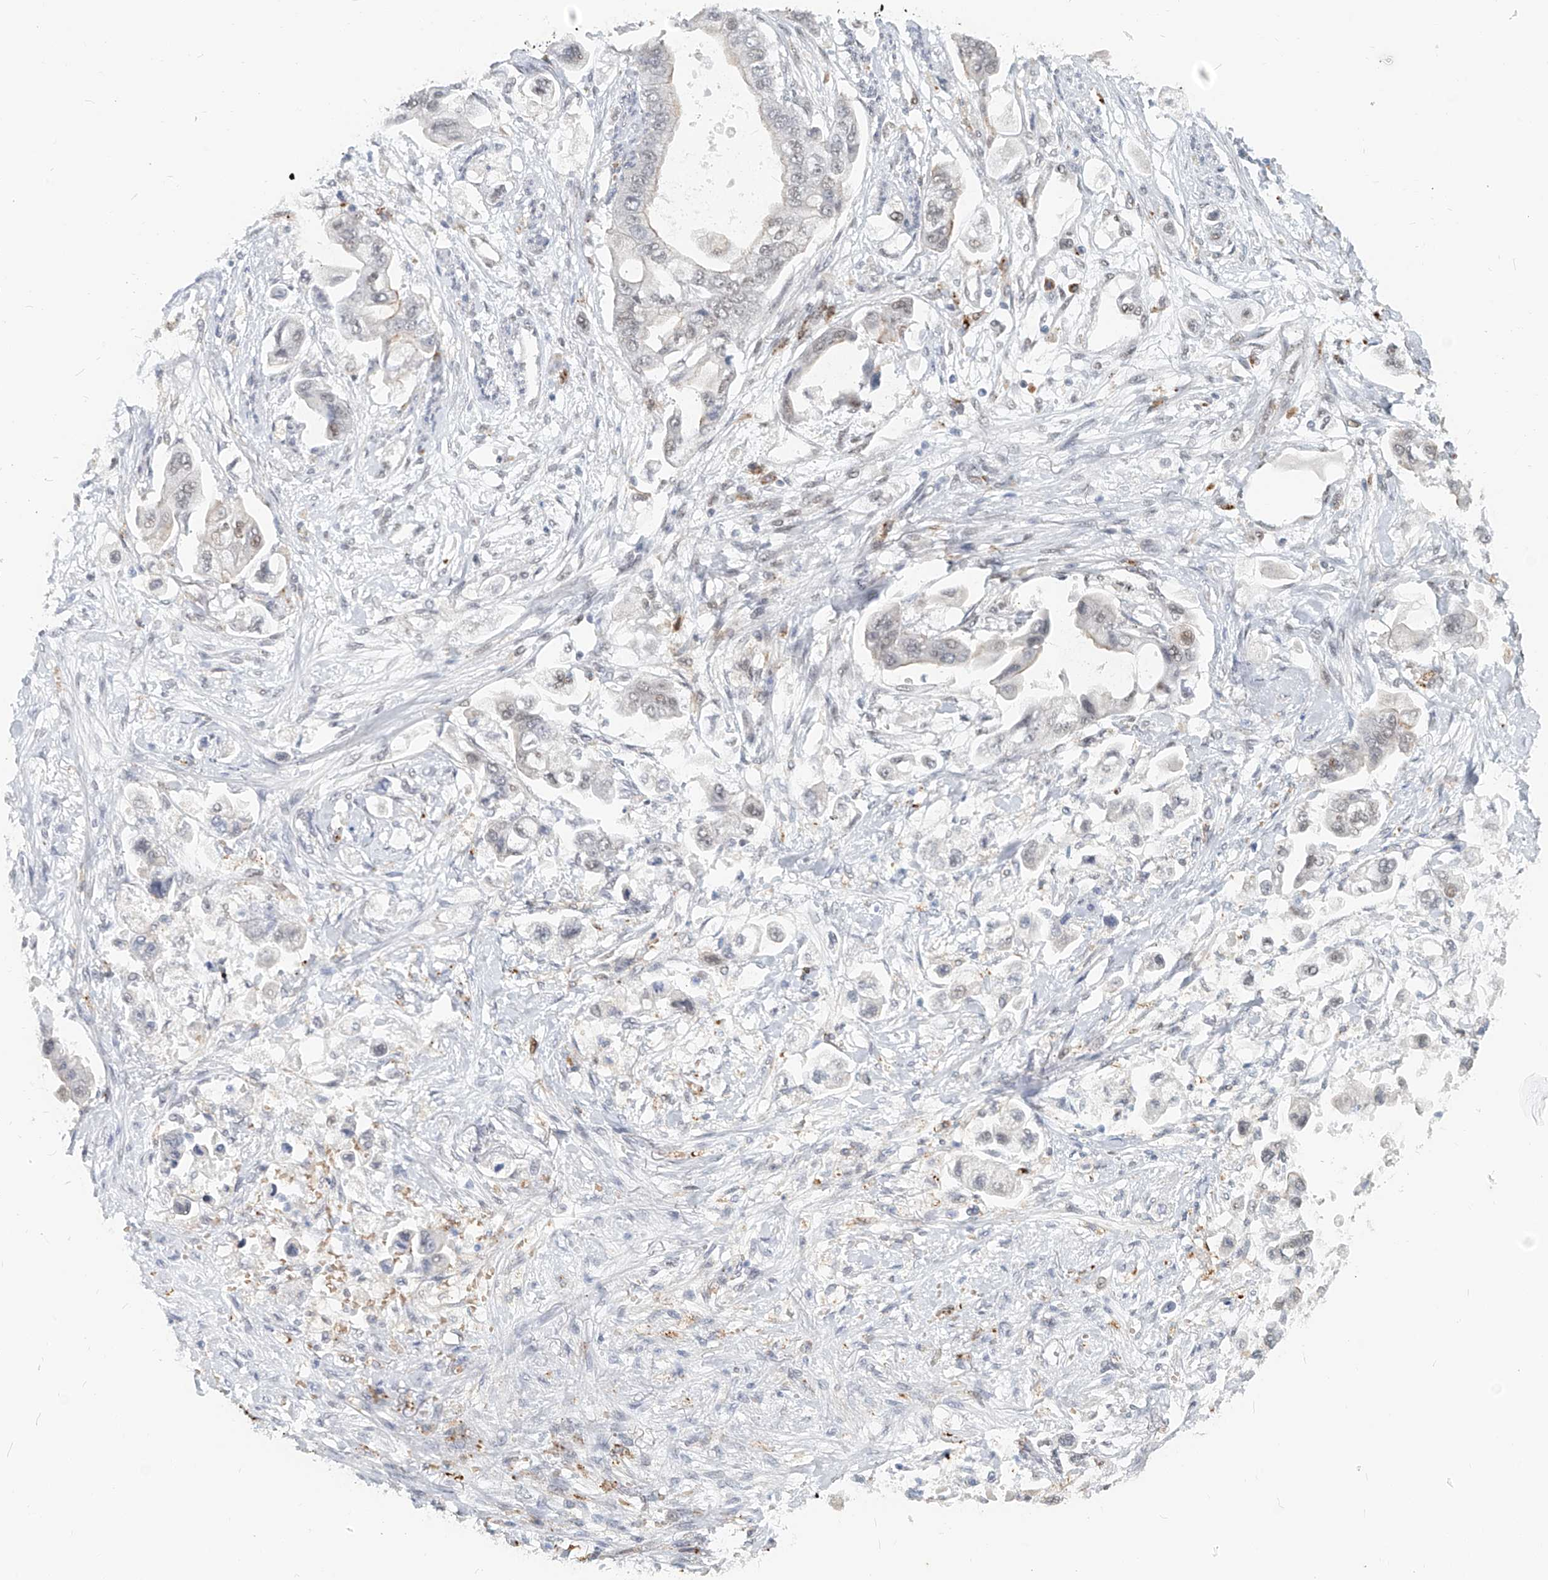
{"staining": {"intensity": "negative", "quantity": "none", "location": "none"}, "tissue": "stomach cancer", "cell_type": "Tumor cells", "image_type": "cancer", "snomed": [{"axis": "morphology", "description": "Adenocarcinoma, NOS"}, {"axis": "topography", "description": "Stomach"}], "caption": "Photomicrograph shows no significant protein staining in tumor cells of stomach cancer (adenocarcinoma). Nuclei are stained in blue.", "gene": "SASH1", "patient": {"sex": "male", "age": 62}}